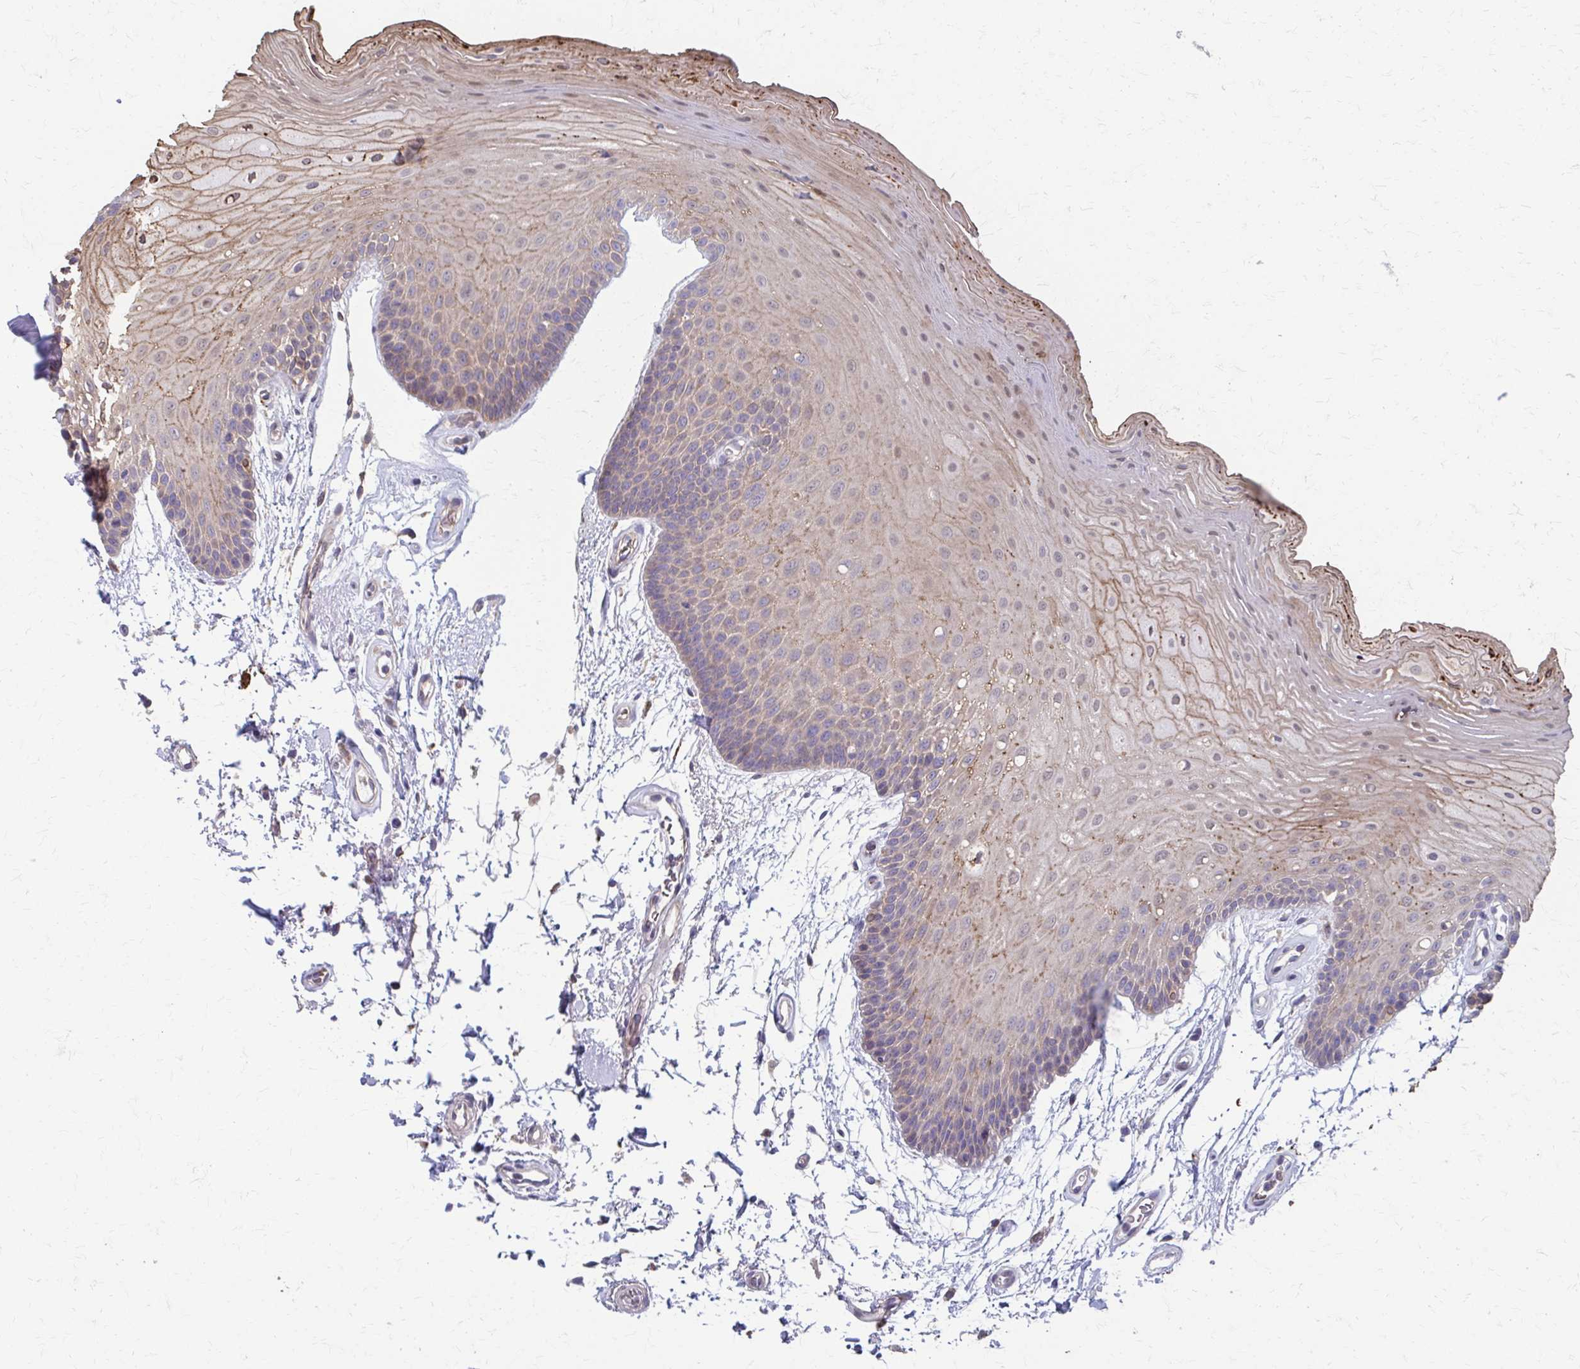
{"staining": {"intensity": "weak", "quantity": "25%-75%", "location": "cytoplasmic/membranous"}, "tissue": "oral mucosa", "cell_type": "Squamous epithelial cells", "image_type": "normal", "snomed": [{"axis": "morphology", "description": "Normal tissue, NOS"}, {"axis": "morphology", "description": "Squamous cell carcinoma, NOS"}, {"axis": "topography", "description": "Oral tissue"}, {"axis": "topography", "description": "Tounge, NOS"}, {"axis": "topography", "description": "Head-Neck"}], "caption": "The immunohistochemical stain highlights weak cytoplasmic/membranous staining in squamous epithelial cells of unremarkable oral mucosa.", "gene": "MMP14", "patient": {"sex": "male", "age": 62}}